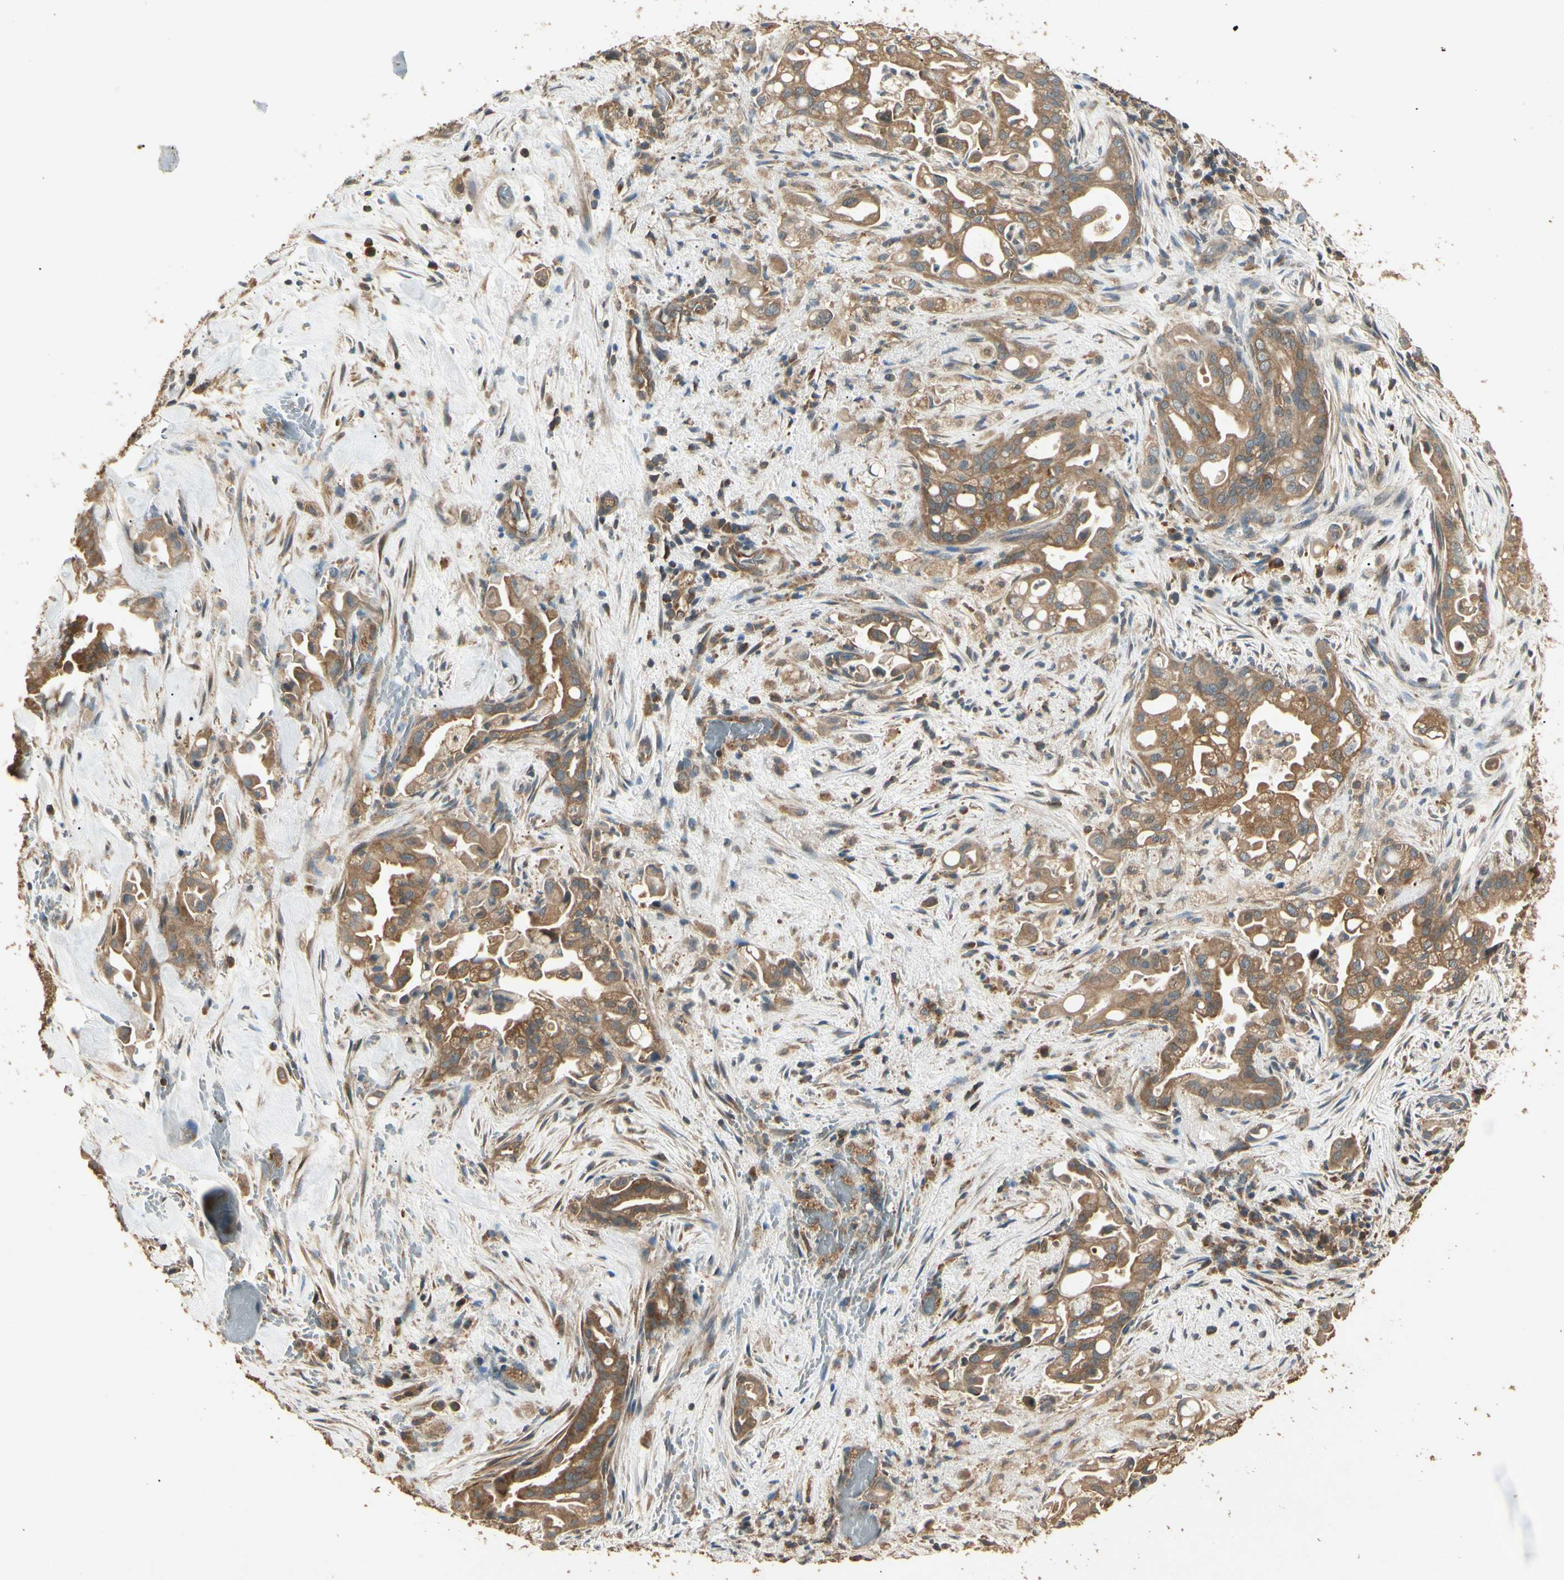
{"staining": {"intensity": "moderate", "quantity": ">75%", "location": "cytoplasmic/membranous"}, "tissue": "liver cancer", "cell_type": "Tumor cells", "image_type": "cancer", "snomed": [{"axis": "morphology", "description": "Cholangiocarcinoma"}, {"axis": "topography", "description": "Liver"}], "caption": "DAB (3,3'-diaminobenzidine) immunohistochemical staining of liver cancer (cholangiocarcinoma) exhibits moderate cytoplasmic/membranous protein positivity in approximately >75% of tumor cells.", "gene": "CCT7", "patient": {"sex": "female", "age": 68}}